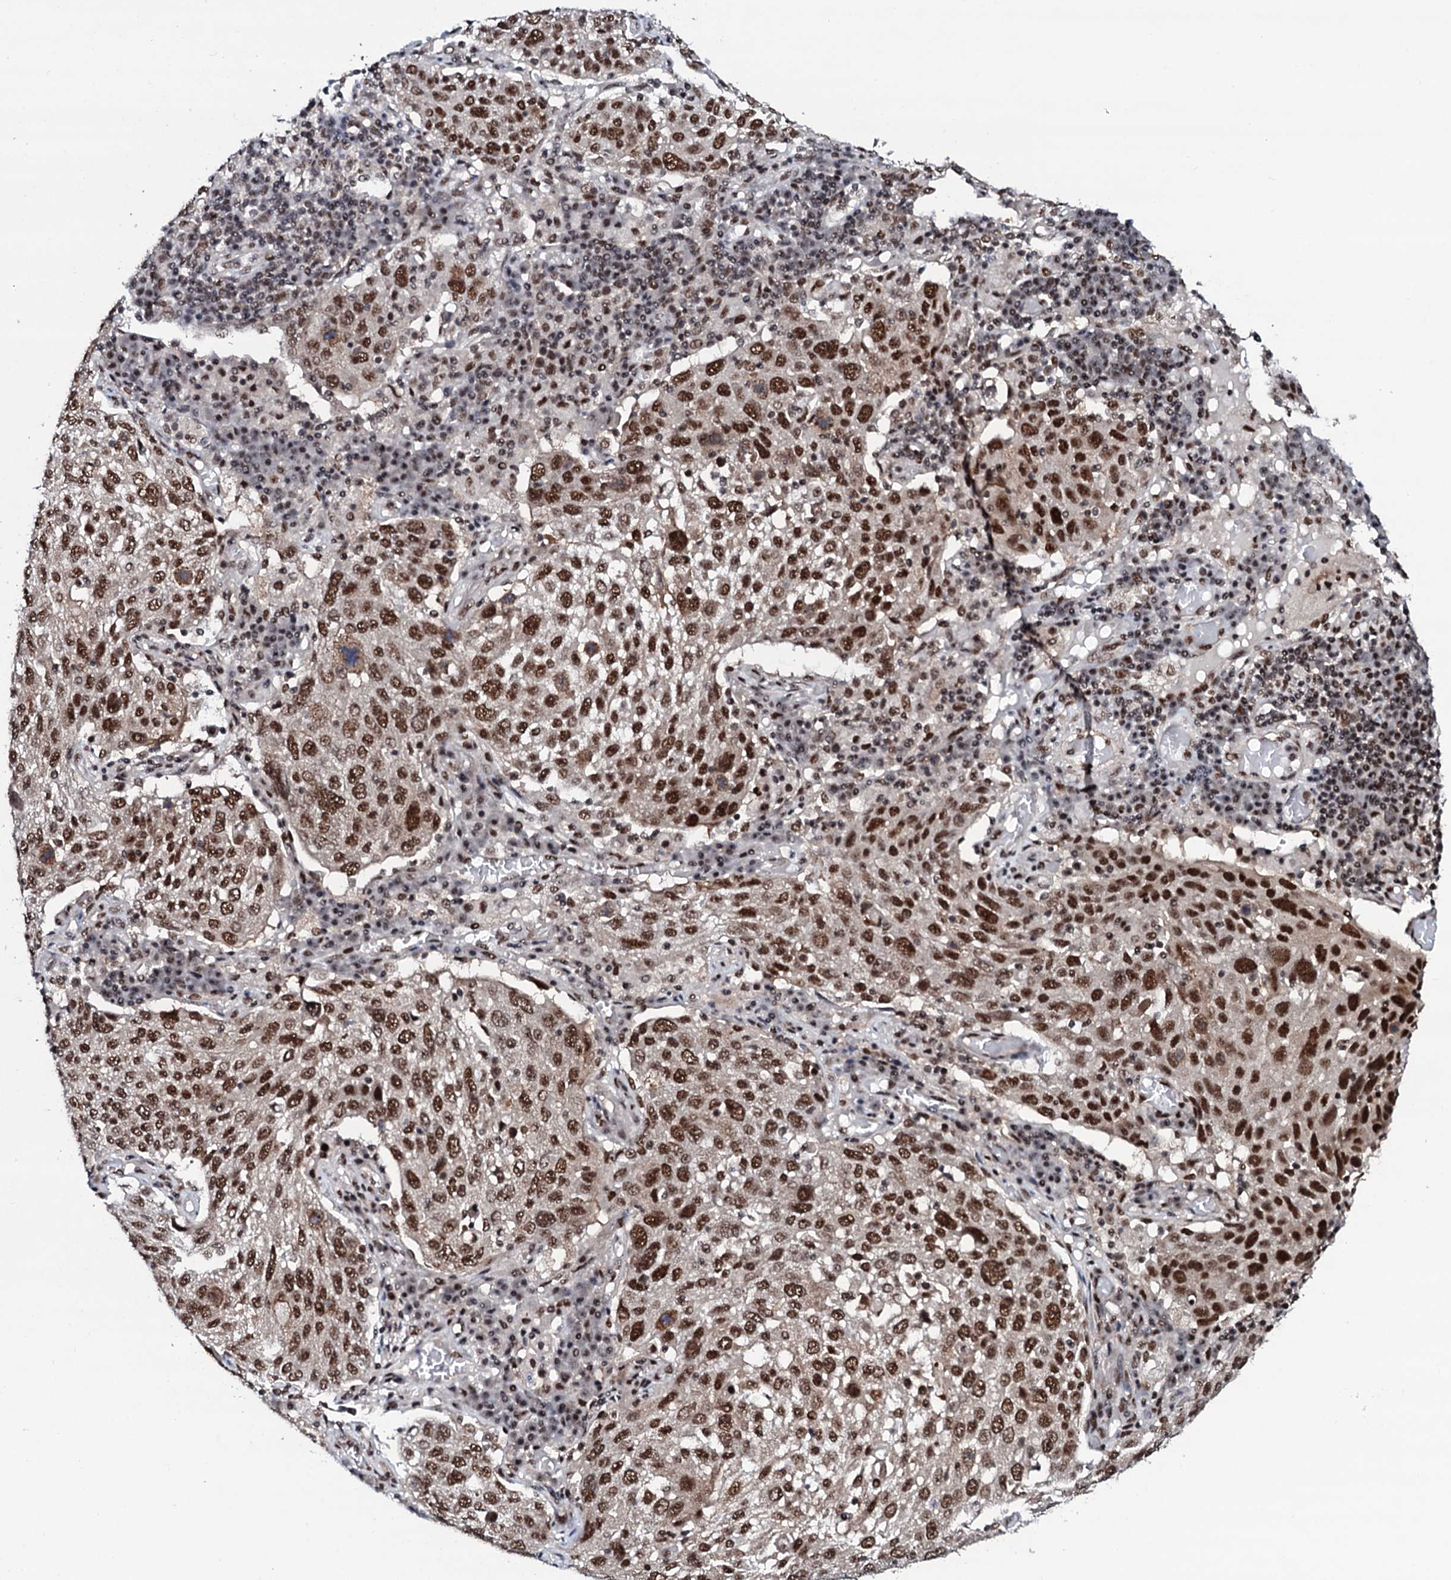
{"staining": {"intensity": "strong", "quantity": ">75%", "location": "nuclear"}, "tissue": "lung cancer", "cell_type": "Tumor cells", "image_type": "cancer", "snomed": [{"axis": "morphology", "description": "Squamous cell carcinoma, NOS"}, {"axis": "topography", "description": "Lung"}], "caption": "IHC image of squamous cell carcinoma (lung) stained for a protein (brown), which shows high levels of strong nuclear staining in about >75% of tumor cells.", "gene": "PRPF18", "patient": {"sex": "male", "age": 65}}